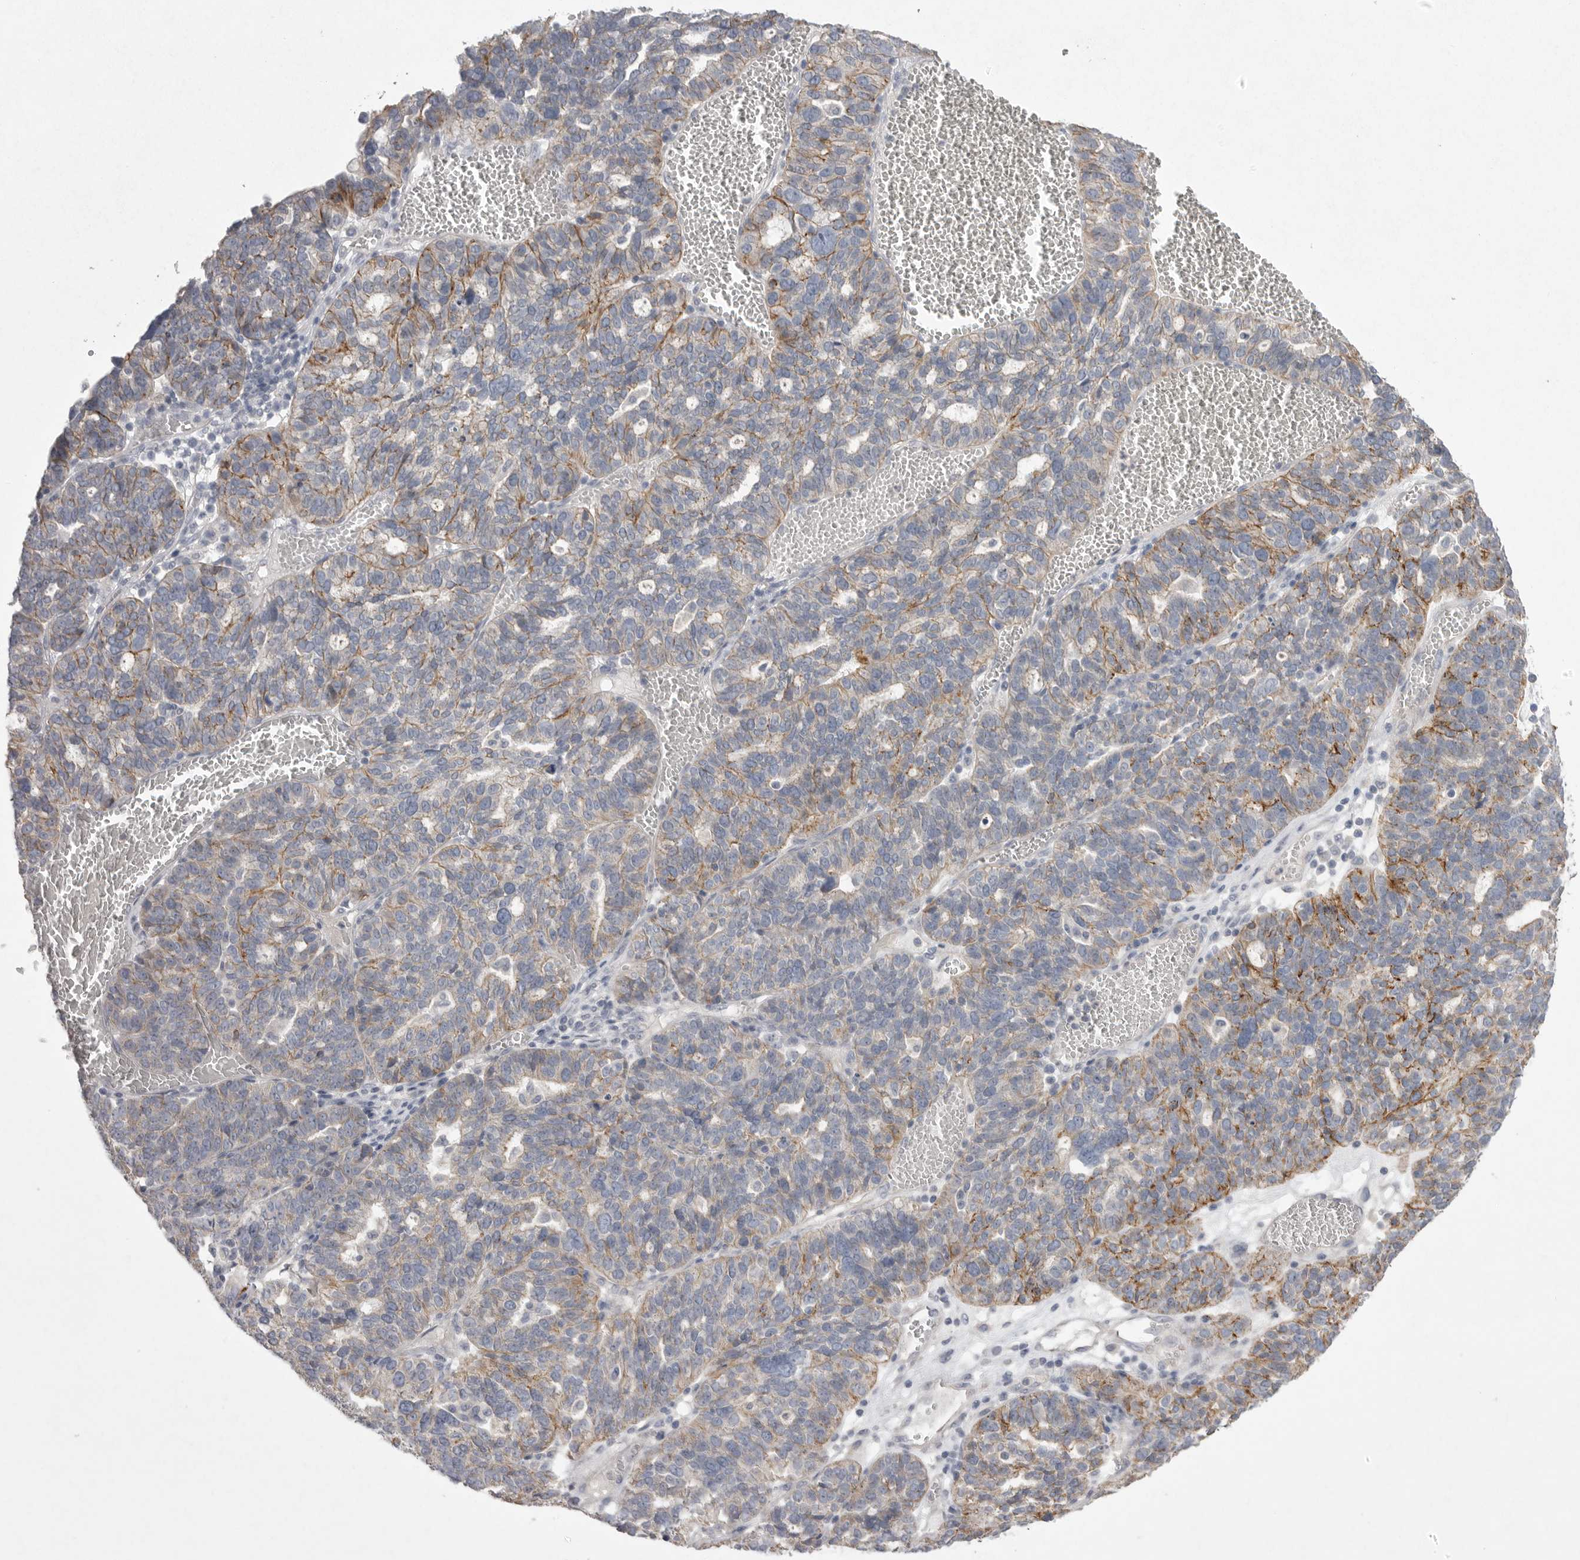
{"staining": {"intensity": "moderate", "quantity": "<25%", "location": "cytoplasmic/membranous"}, "tissue": "ovarian cancer", "cell_type": "Tumor cells", "image_type": "cancer", "snomed": [{"axis": "morphology", "description": "Cystadenocarcinoma, serous, NOS"}, {"axis": "topography", "description": "Ovary"}], "caption": "A low amount of moderate cytoplasmic/membranous positivity is present in approximately <25% of tumor cells in serous cystadenocarcinoma (ovarian) tissue.", "gene": "VANGL2", "patient": {"sex": "female", "age": 59}}